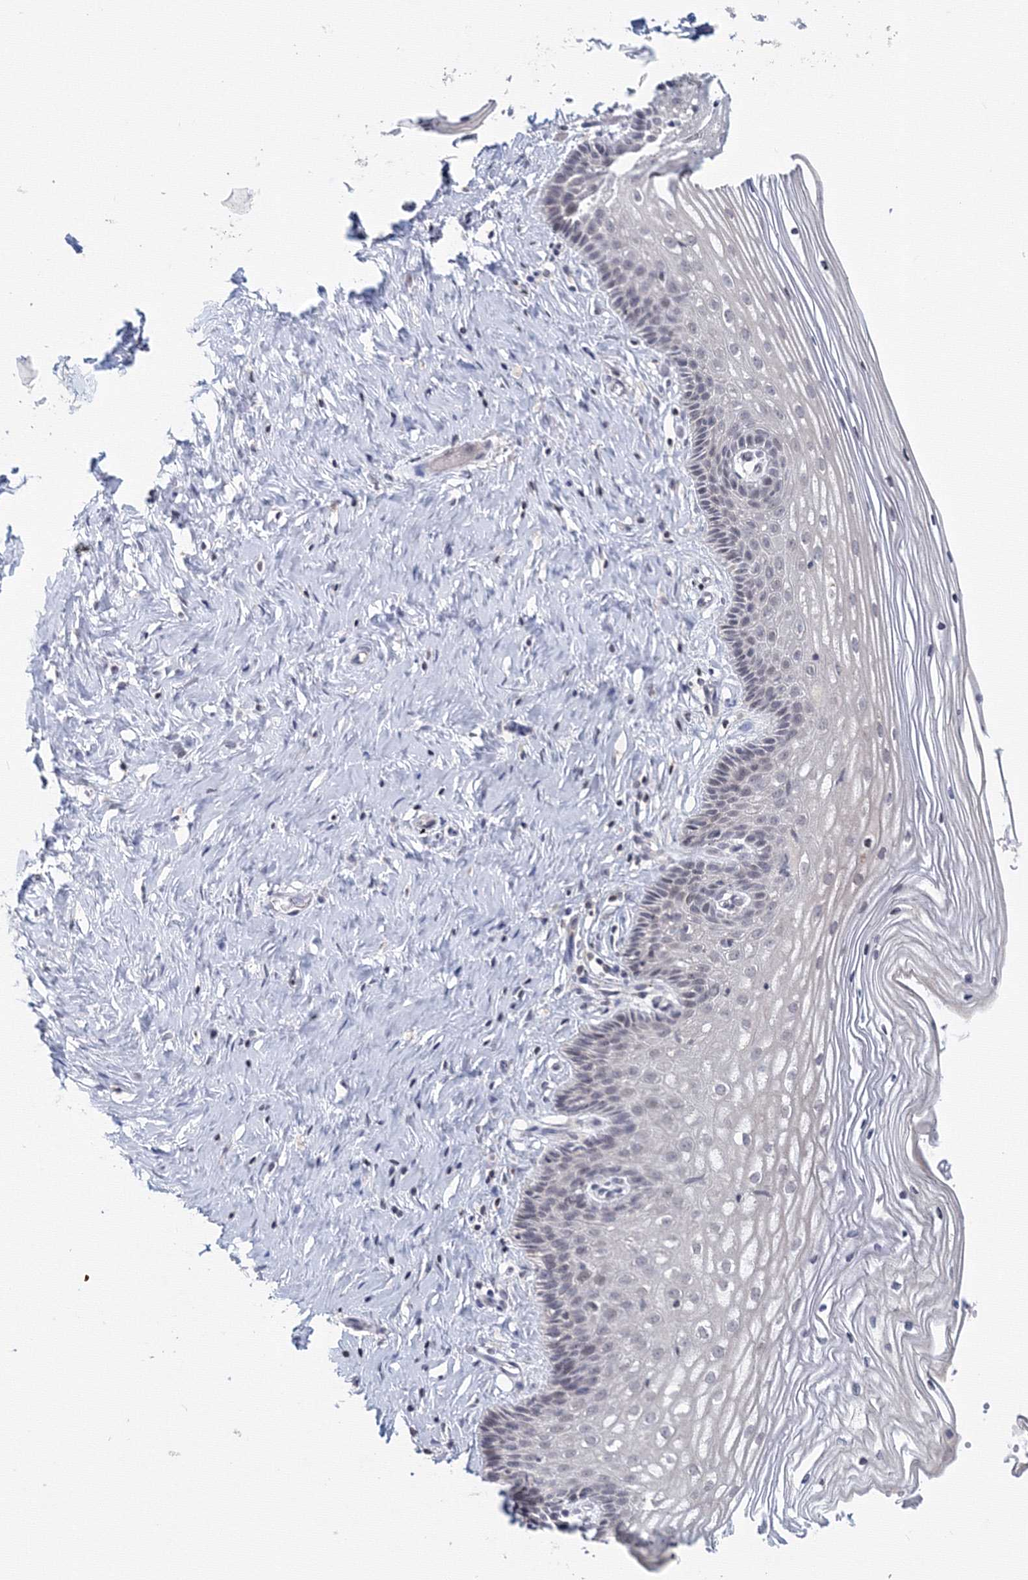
{"staining": {"intensity": "negative", "quantity": "none", "location": "none"}, "tissue": "cervix", "cell_type": "Glandular cells", "image_type": "normal", "snomed": [{"axis": "morphology", "description": "Normal tissue, NOS"}, {"axis": "topography", "description": "Cervix"}], "caption": "An image of human cervix is negative for staining in glandular cells. (DAB (3,3'-diaminobenzidine) immunohistochemistry (IHC), high magnification).", "gene": "SLC7A7", "patient": {"sex": "female", "age": 33}}